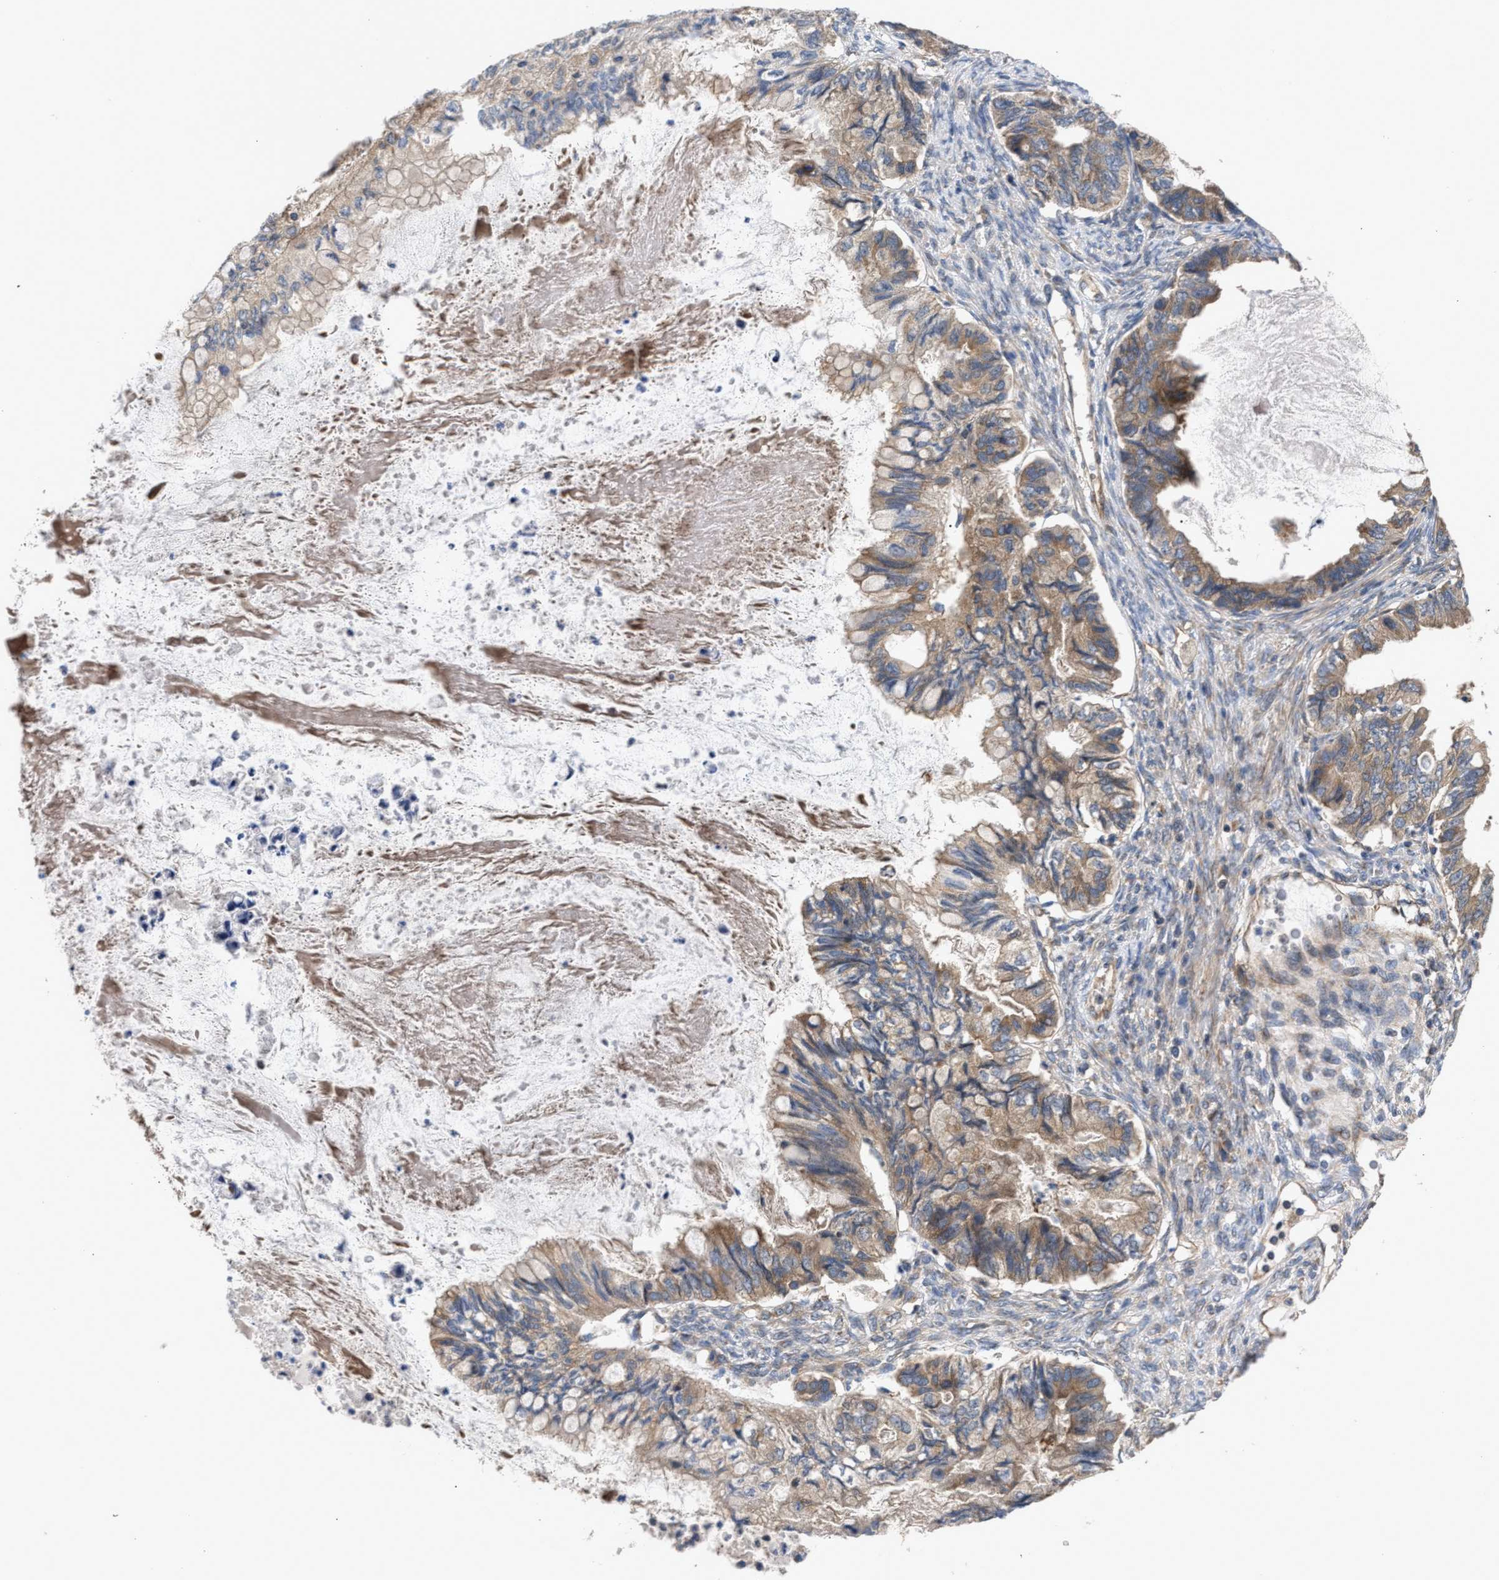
{"staining": {"intensity": "moderate", "quantity": ">75%", "location": "cytoplasmic/membranous"}, "tissue": "ovarian cancer", "cell_type": "Tumor cells", "image_type": "cancer", "snomed": [{"axis": "morphology", "description": "Cystadenocarcinoma, mucinous, NOS"}, {"axis": "topography", "description": "Ovary"}], "caption": "An image showing moderate cytoplasmic/membranous expression in about >75% of tumor cells in ovarian cancer, as visualized by brown immunohistochemical staining.", "gene": "LAPTM4B", "patient": {"sex": "female", "age": 80}}